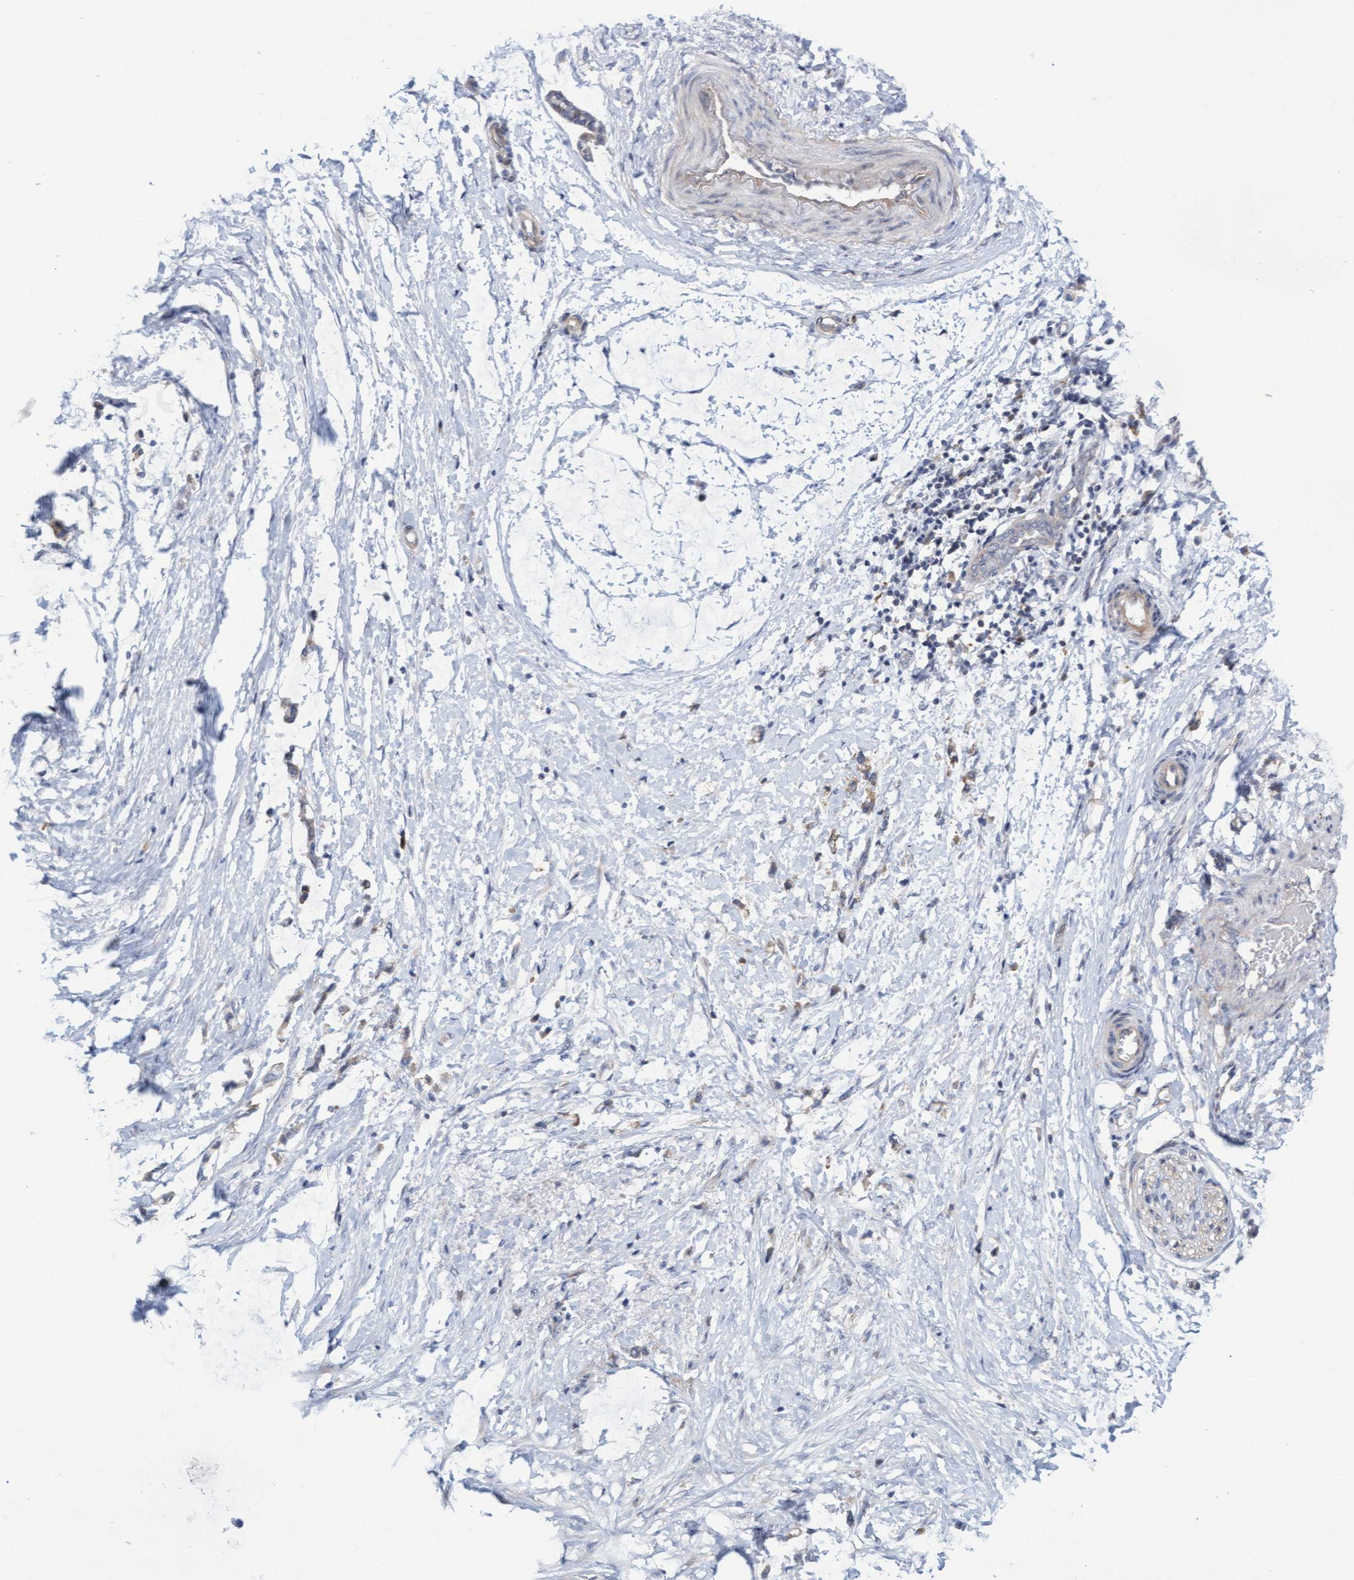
{"staining": {"intensity": "negative", "quantity": "none", "location": "none"}, "tissue": "adipose tissue", "cell_type": "Adipocytes", "image_type": "normal", "snomed": [{"axis": "morphology", "description": "Normal tissue, NOS"}, {"axis": "morphology", "description": "Adenocarcinoma, NOS"}, {"axis": "topography", "description": "Colon"}, {"axis": "topography", "description": "Peripheral nerve tissue"}], "caption": "High power microscopy histopathology image of an immunohistochemistry (IHC) histopathology image of unremarkable adipose tissue, revealing no significant positivity in adipocytes.", "gene": "ABCF2", "patient": {"sex": "male", "age": 14}}